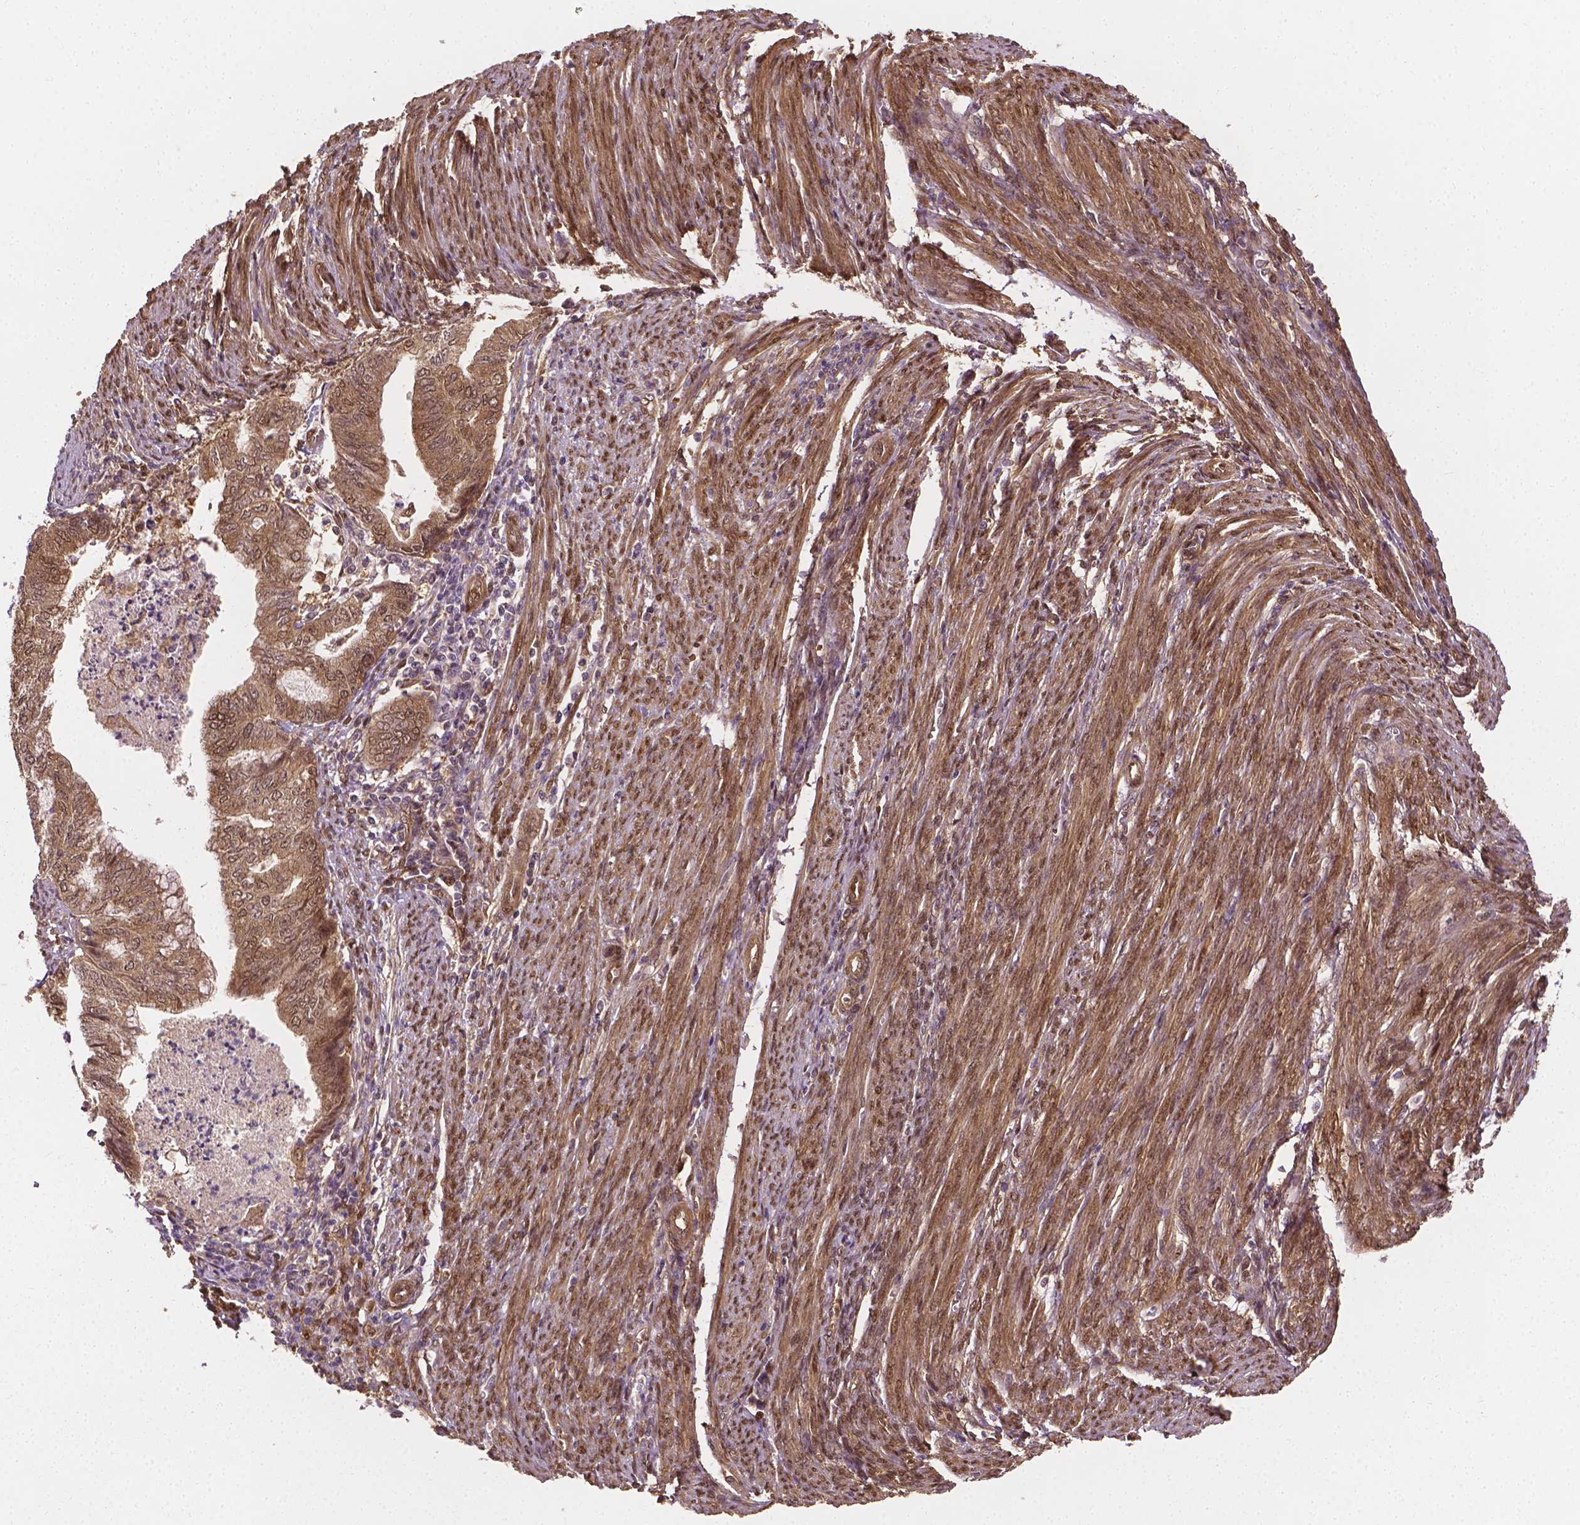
{"staining": {"intensity": "weak", "quantity": "25%-75%", "location": "cytoplasmic/membranous,nuclear"}, "tissue": "endometrial cancer", "cell_type": "Tumor cells", "image_type": "cancer", "snomed": [{"axis": "morphology", "description": "Adenocarcinoma, NOS"}, {"axis": "topography", "description": "Endometrium"}], "caption": "A high-resolution photomicrograph shows immunohistochemistry staining of endometrial adenocarcinoma, which reveals weak cytoplasmic/membranous and nuclear positivity in about 25%-75% of tumor cells.", "gene": "YAP1", "patient": {"sex": "female", "age": 79}}